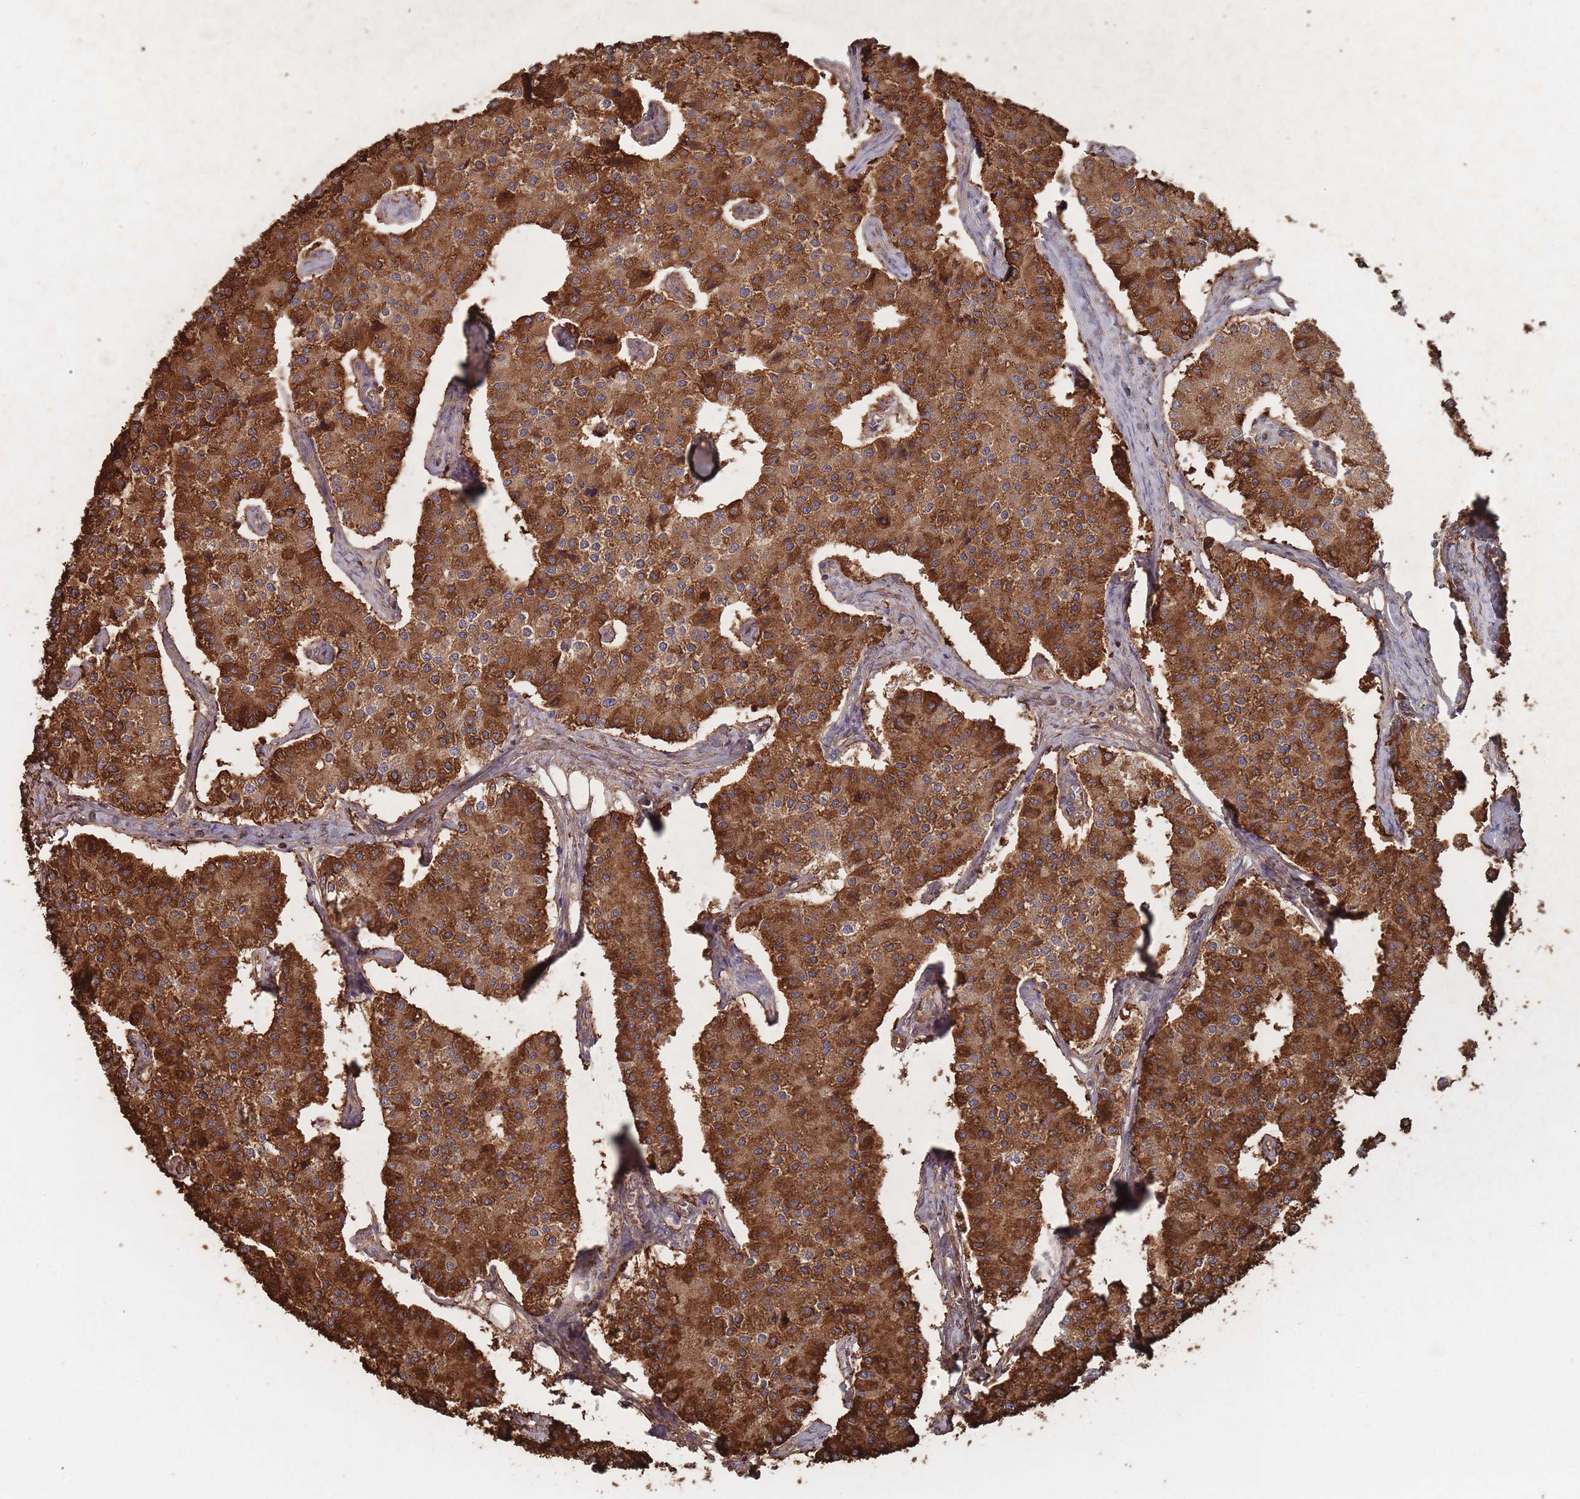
{"staining": {"intensity": "strong", "quantity": ">75%", "location": "cytoplasmic/membranous"}, "tissue": "carcinoid", "cell_type": "Tumor cells", "image_type": "cancer", "snomed": [{"axis": "morphology", "description": "Carcinoid, malignant, NOS"}, {"axis": "topography", "description": "Colon"}], "caption": "The image exhibits staining of carcinoid, revealing strong cytoplasmic/membranous protein expression (brown color) within tumor cells. (DAB IHC, brown staining for protein, blue staining for nuclei).", "gene": "KDSR", "patient": {"sex": "female", "age": 52}}